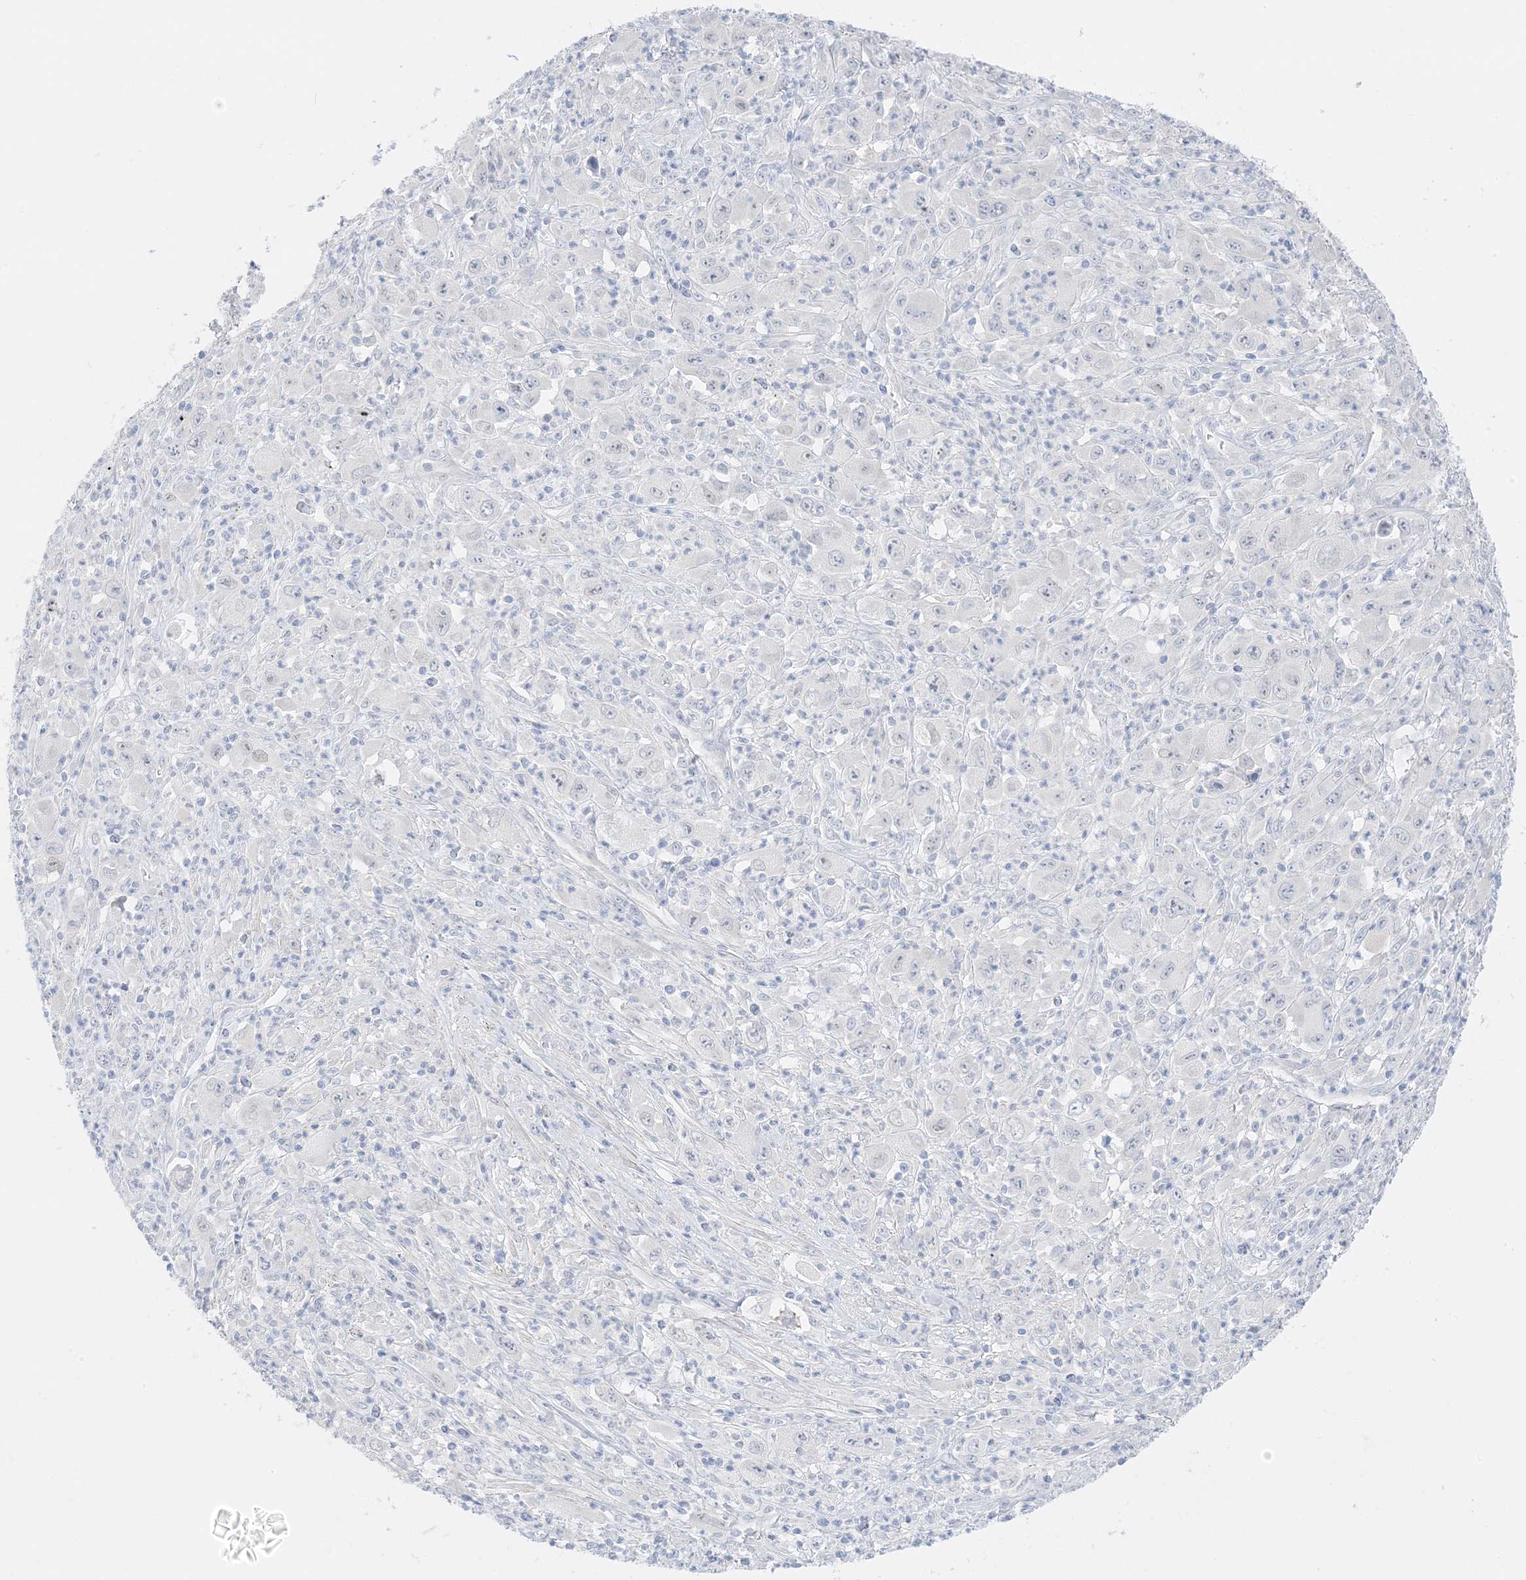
{"staining": {"intensity": "negative", "quantity": "none", "location": "none"}, "tissue": "melanoma", "cell_type": "Tumor cells", "image_type": "cancer", "snomed": [{"axis": "morphology", "description": "Malignant melanoma, Metastatic site"}, {"axis": "topography", "description": "Skin"}], "caption": "The IHC image has no significant positivity in tumor cells of malignant melanoma (metastatic site) tissue.", "gene": "SLC22A13", "patient": {"sex": "female", "age": 56}}